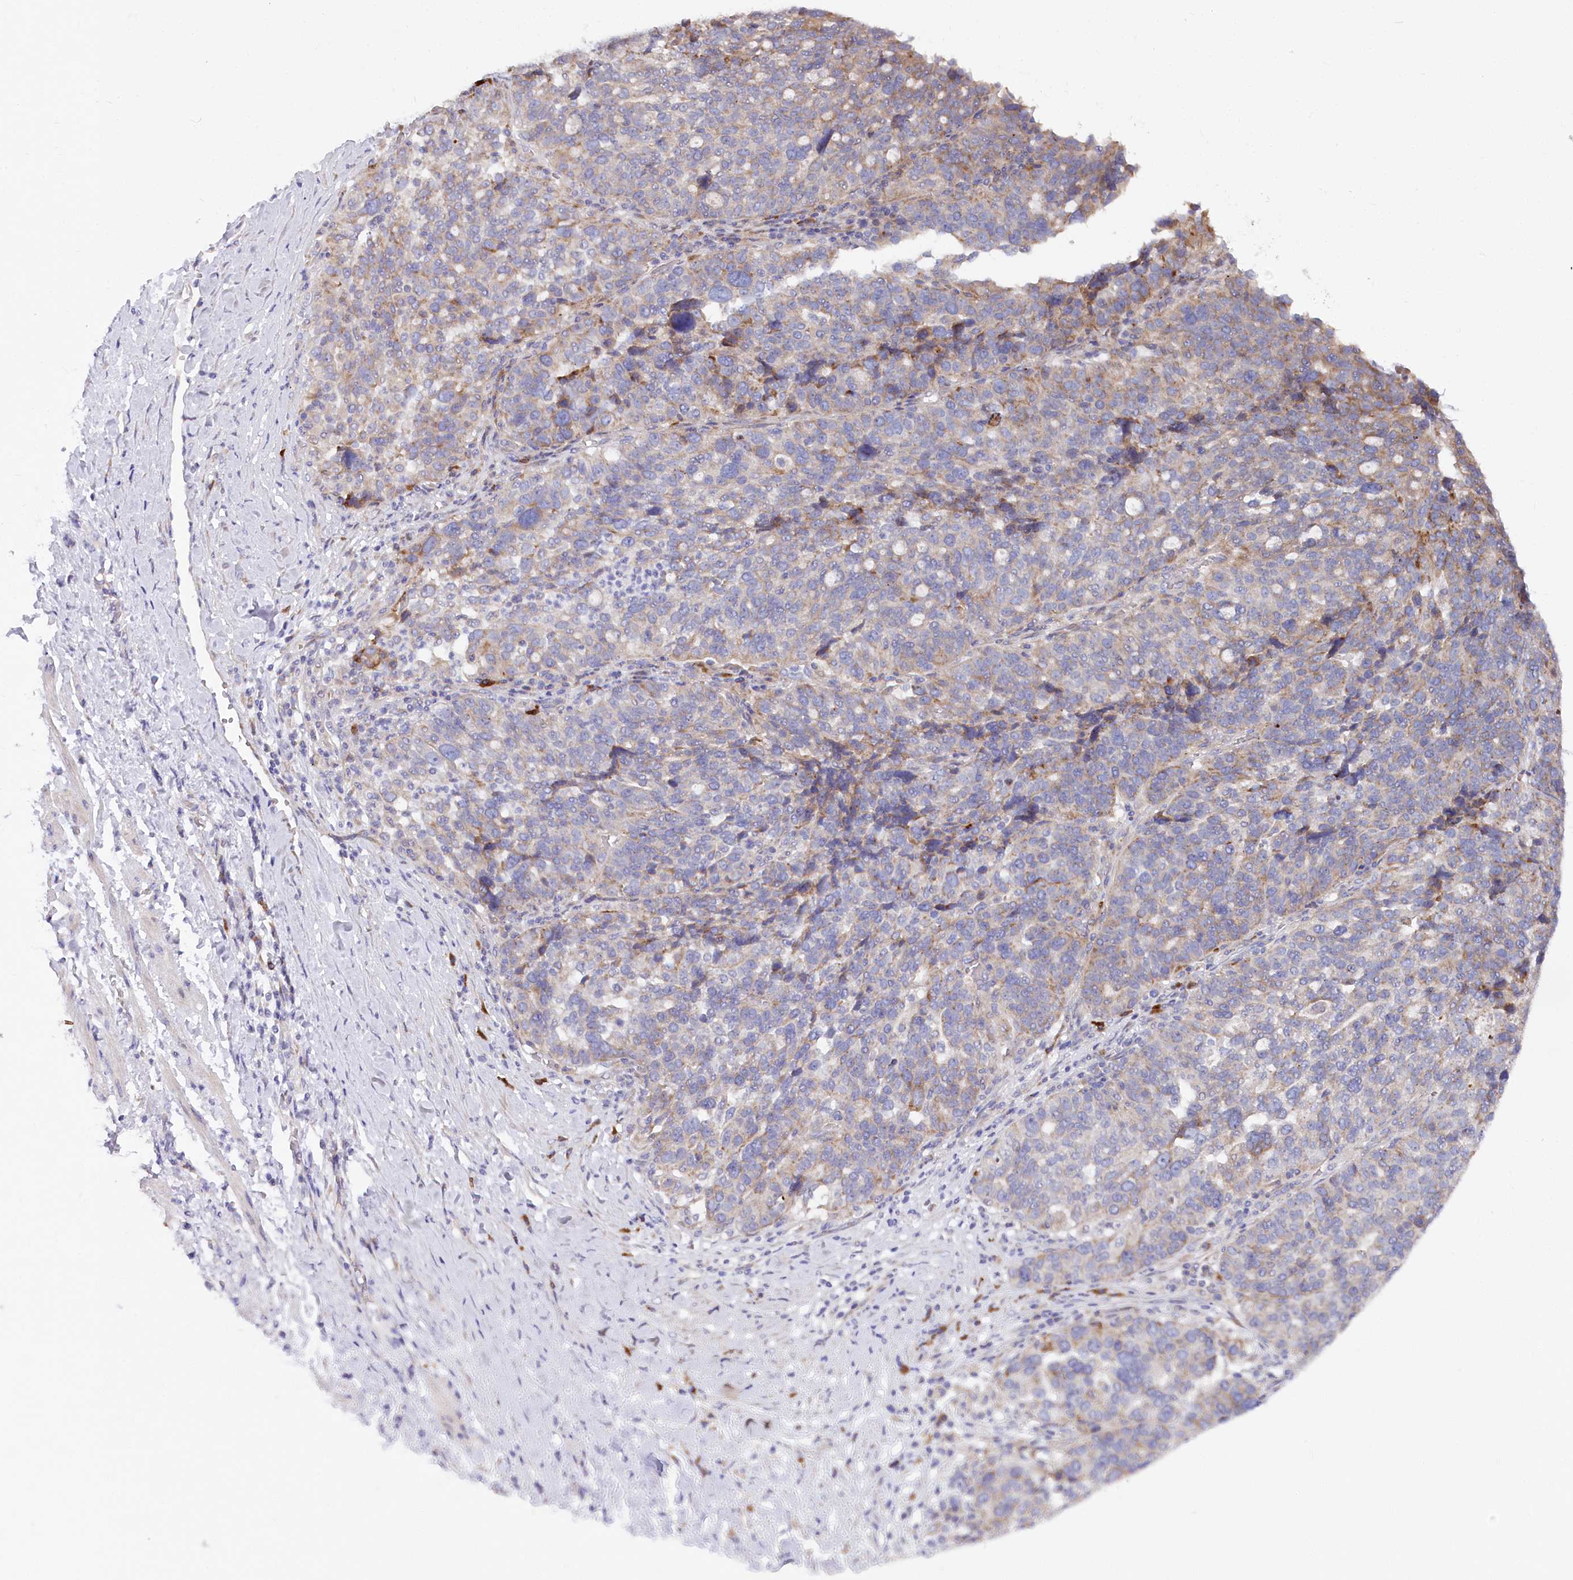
{"staining": {"intensity": "weak", "quantity": "25%-75%", "location": "cytoplasmic/membranous"}, "tissue": "ovarian cancer", "cell_type": "Tumor cells", "image_type": "cancer", "snomed": [{"axis": "morphology", "description": "Cystadenocarcinoma, serous, NOS"}, {"axis": "topography", "description": "Ovary"}], "caption": "Human ovarian cancer stained for a protein (brown) displays weak cytoplasmic/membranous positive positivity in about 25%-75% of tumor cells.", "gene": "POGLUT1", "patient": {"sex": "female", "age": 59}}